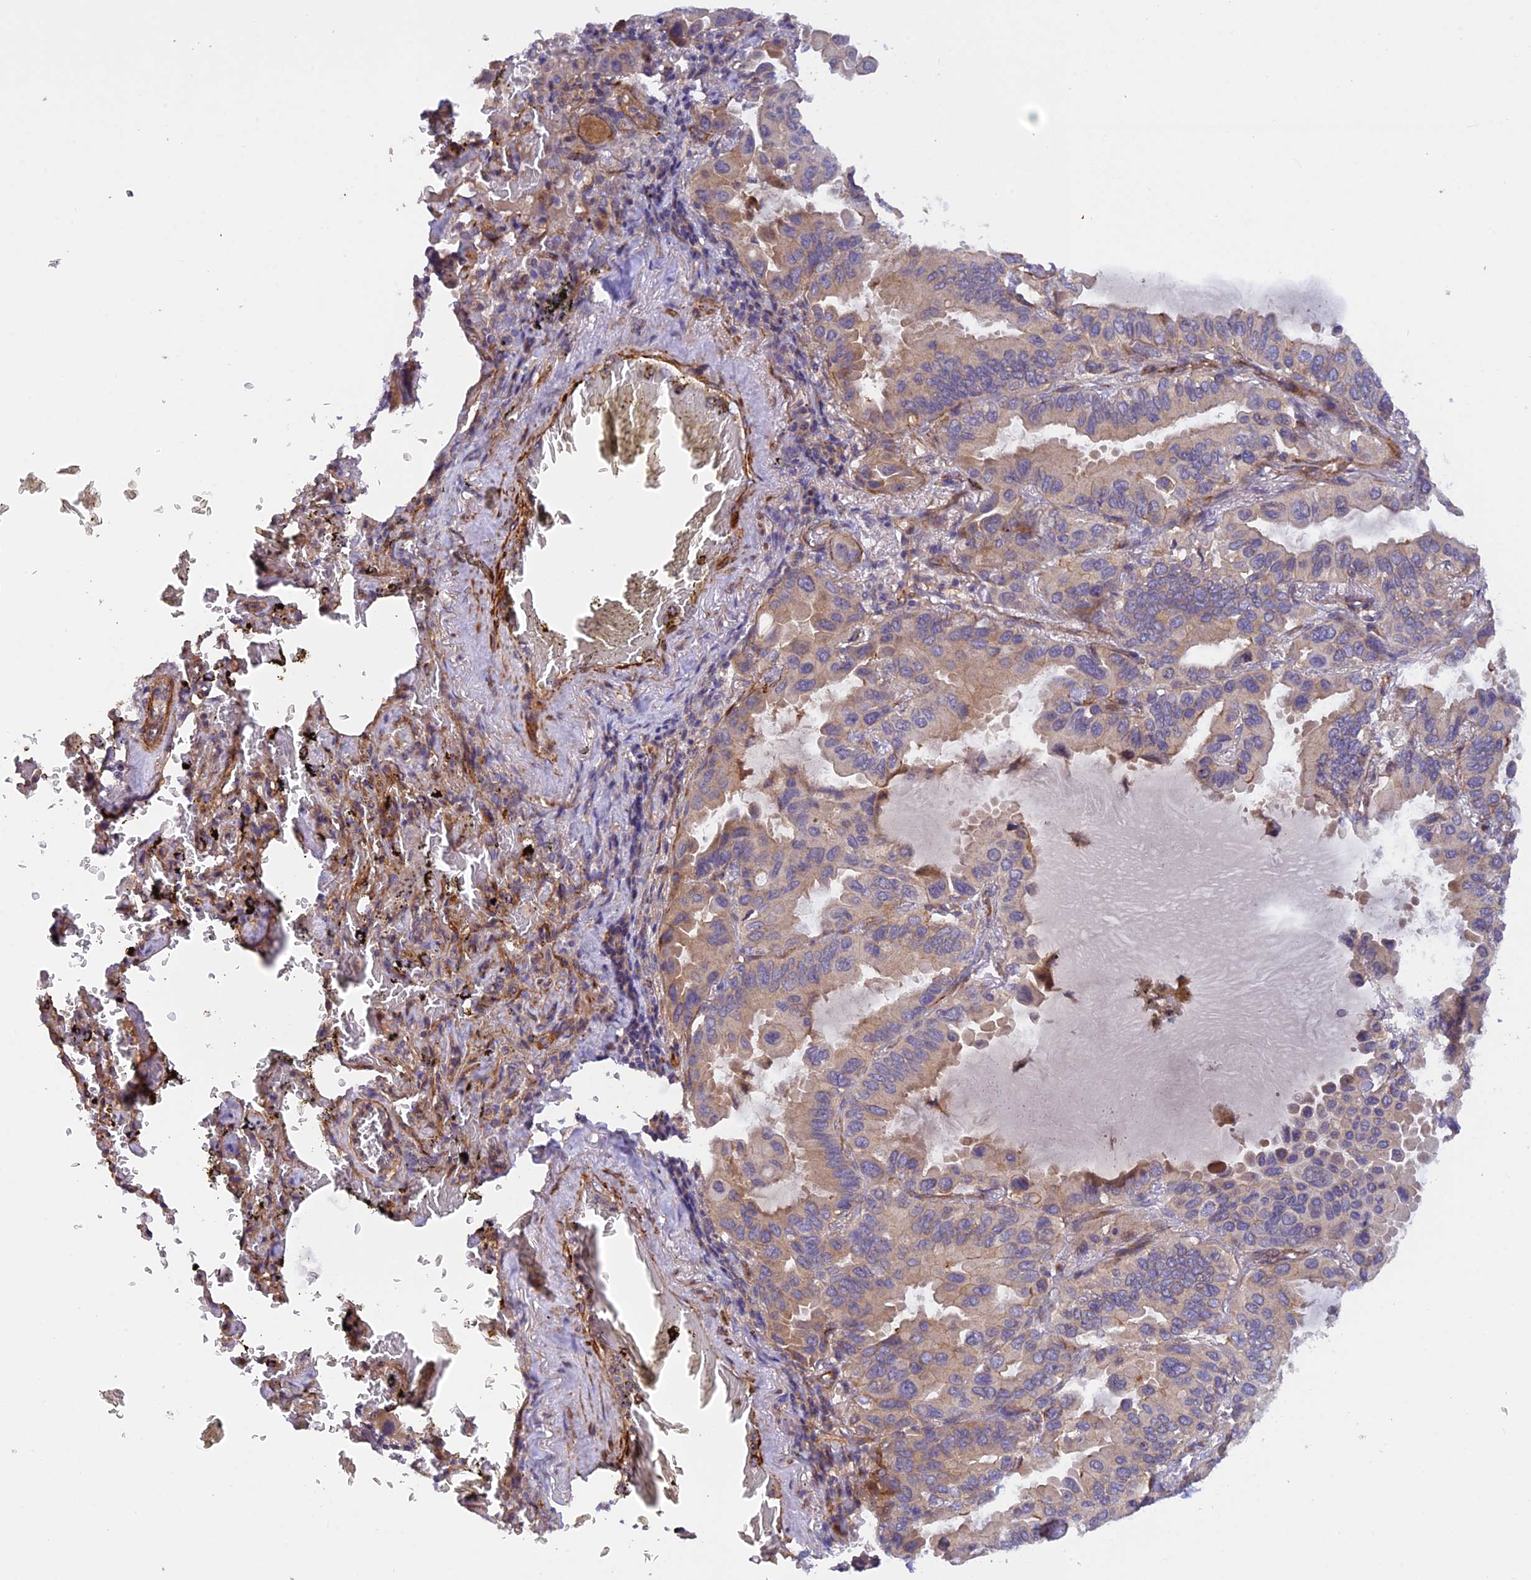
{"staining": {"intensity": "moderate", "quantity": ">75%", "location": "cytoplasmic/membranous"}, "tissue": "lung cancer", "cell_type": "Tumor cells", "image_type": "cancer", "snomed": [{"axis": "morphology", "description": "Adenocarcinoma, NOS"}, {"axis": "topography", "description": "Lung"}], "caption": "Human adenocarcinoma (lung) stained with a brown dye exhibits moderate cytoplasmic/membranous positive staining in approximately >75% of tumor cells.", "gene": "ADAMTS15", "patient": {"sex": "male", "age": 64}}